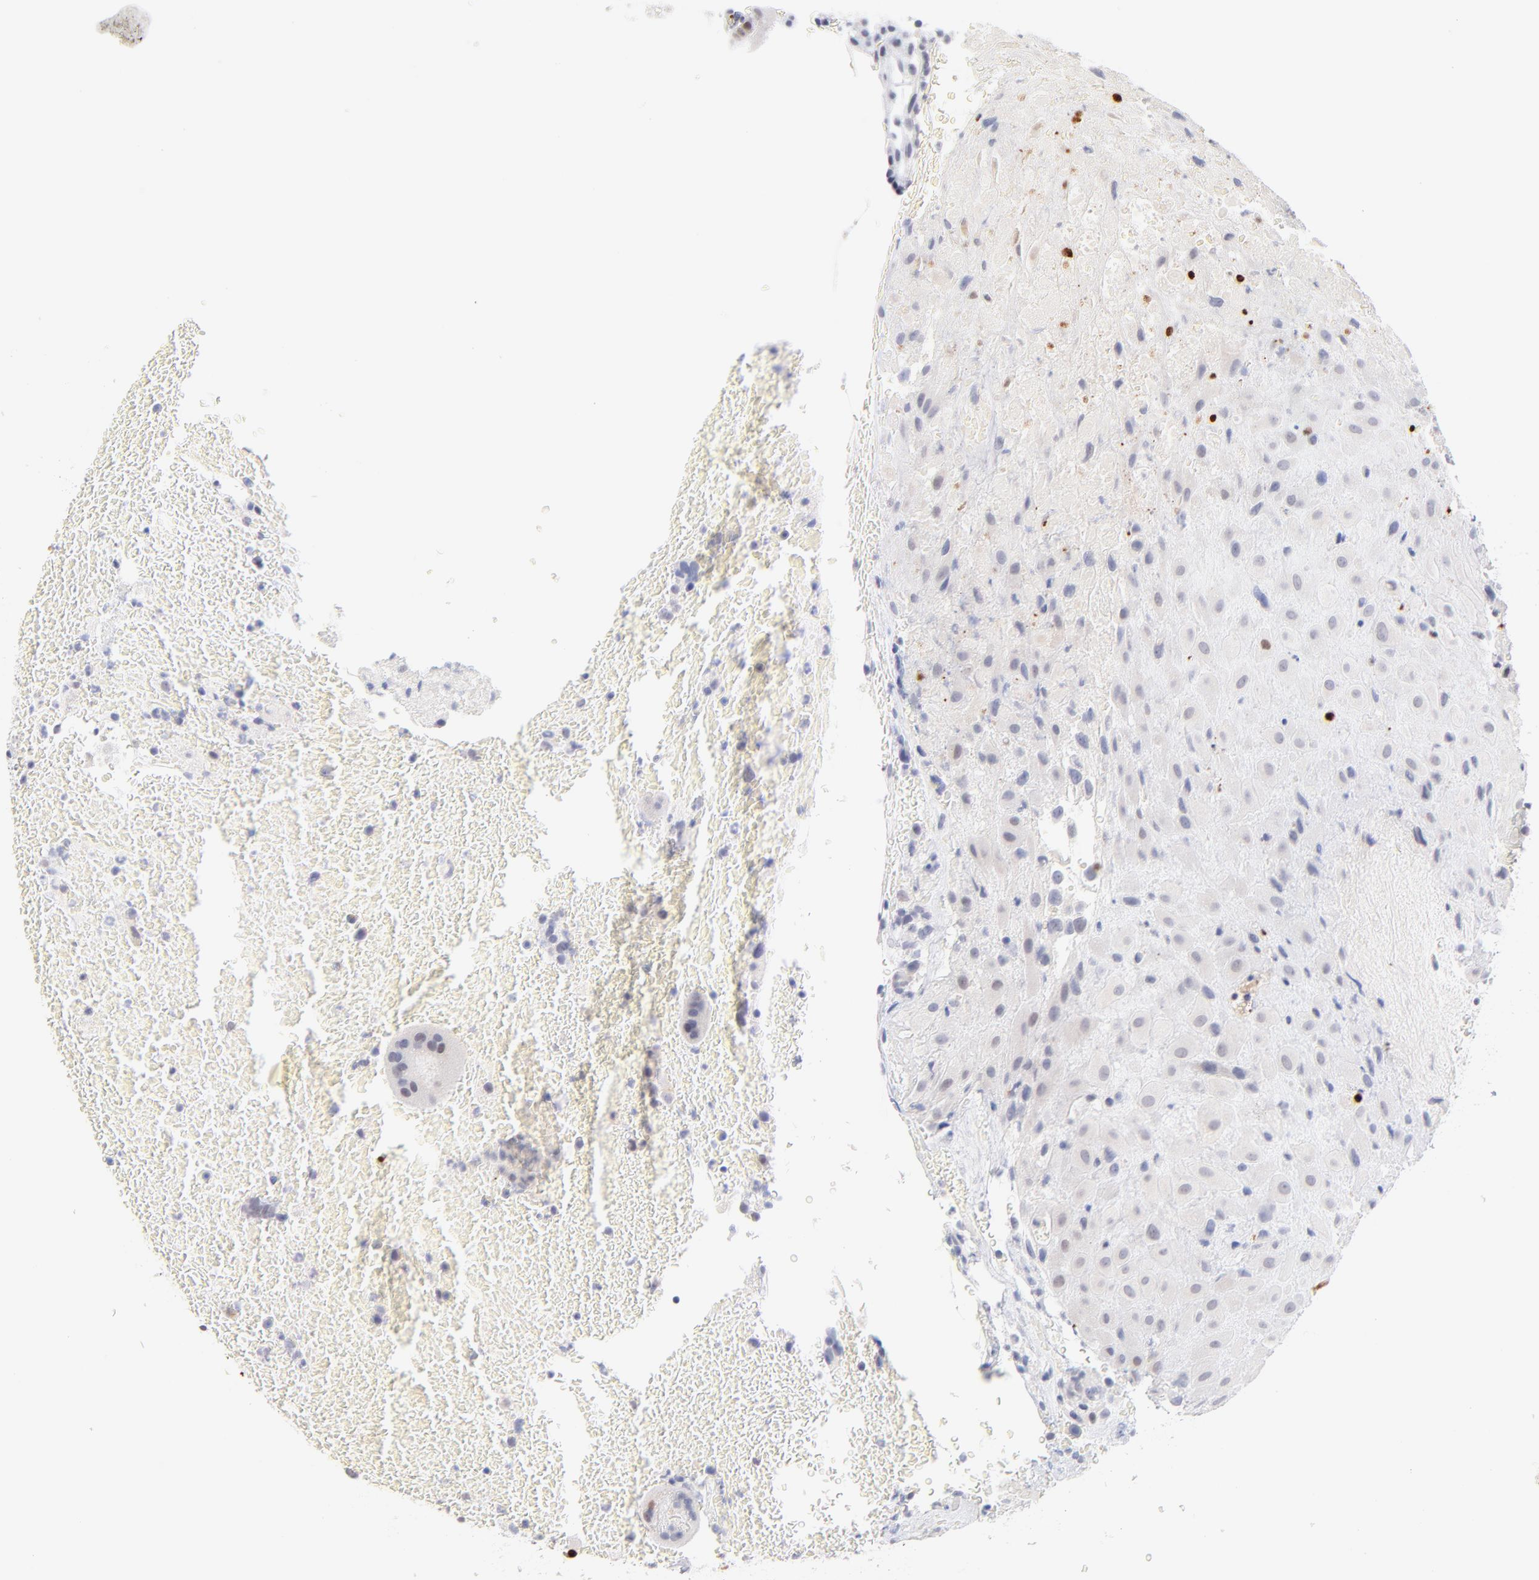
{"staining": {"intensity": "moderate", "quantity": "<25%", "location": "nuclear"}, "tissue": "placenta", "cell_type": "Decidual cells", "image_type": "normal", "snomed": [{"axis": "morphology", "description": "Normal tissue, NOS"}, {"axis": "topography", "description": "Placenta"}], "caption": "The immunohistochemical stain highlights moderate nuclear staining in decidual cells of normal placenta. (brown staining indicates protein expression, while blue staining denotes nuclei).", "gene": "PARP1", "patient": {"sex": "female", "age": 19}}